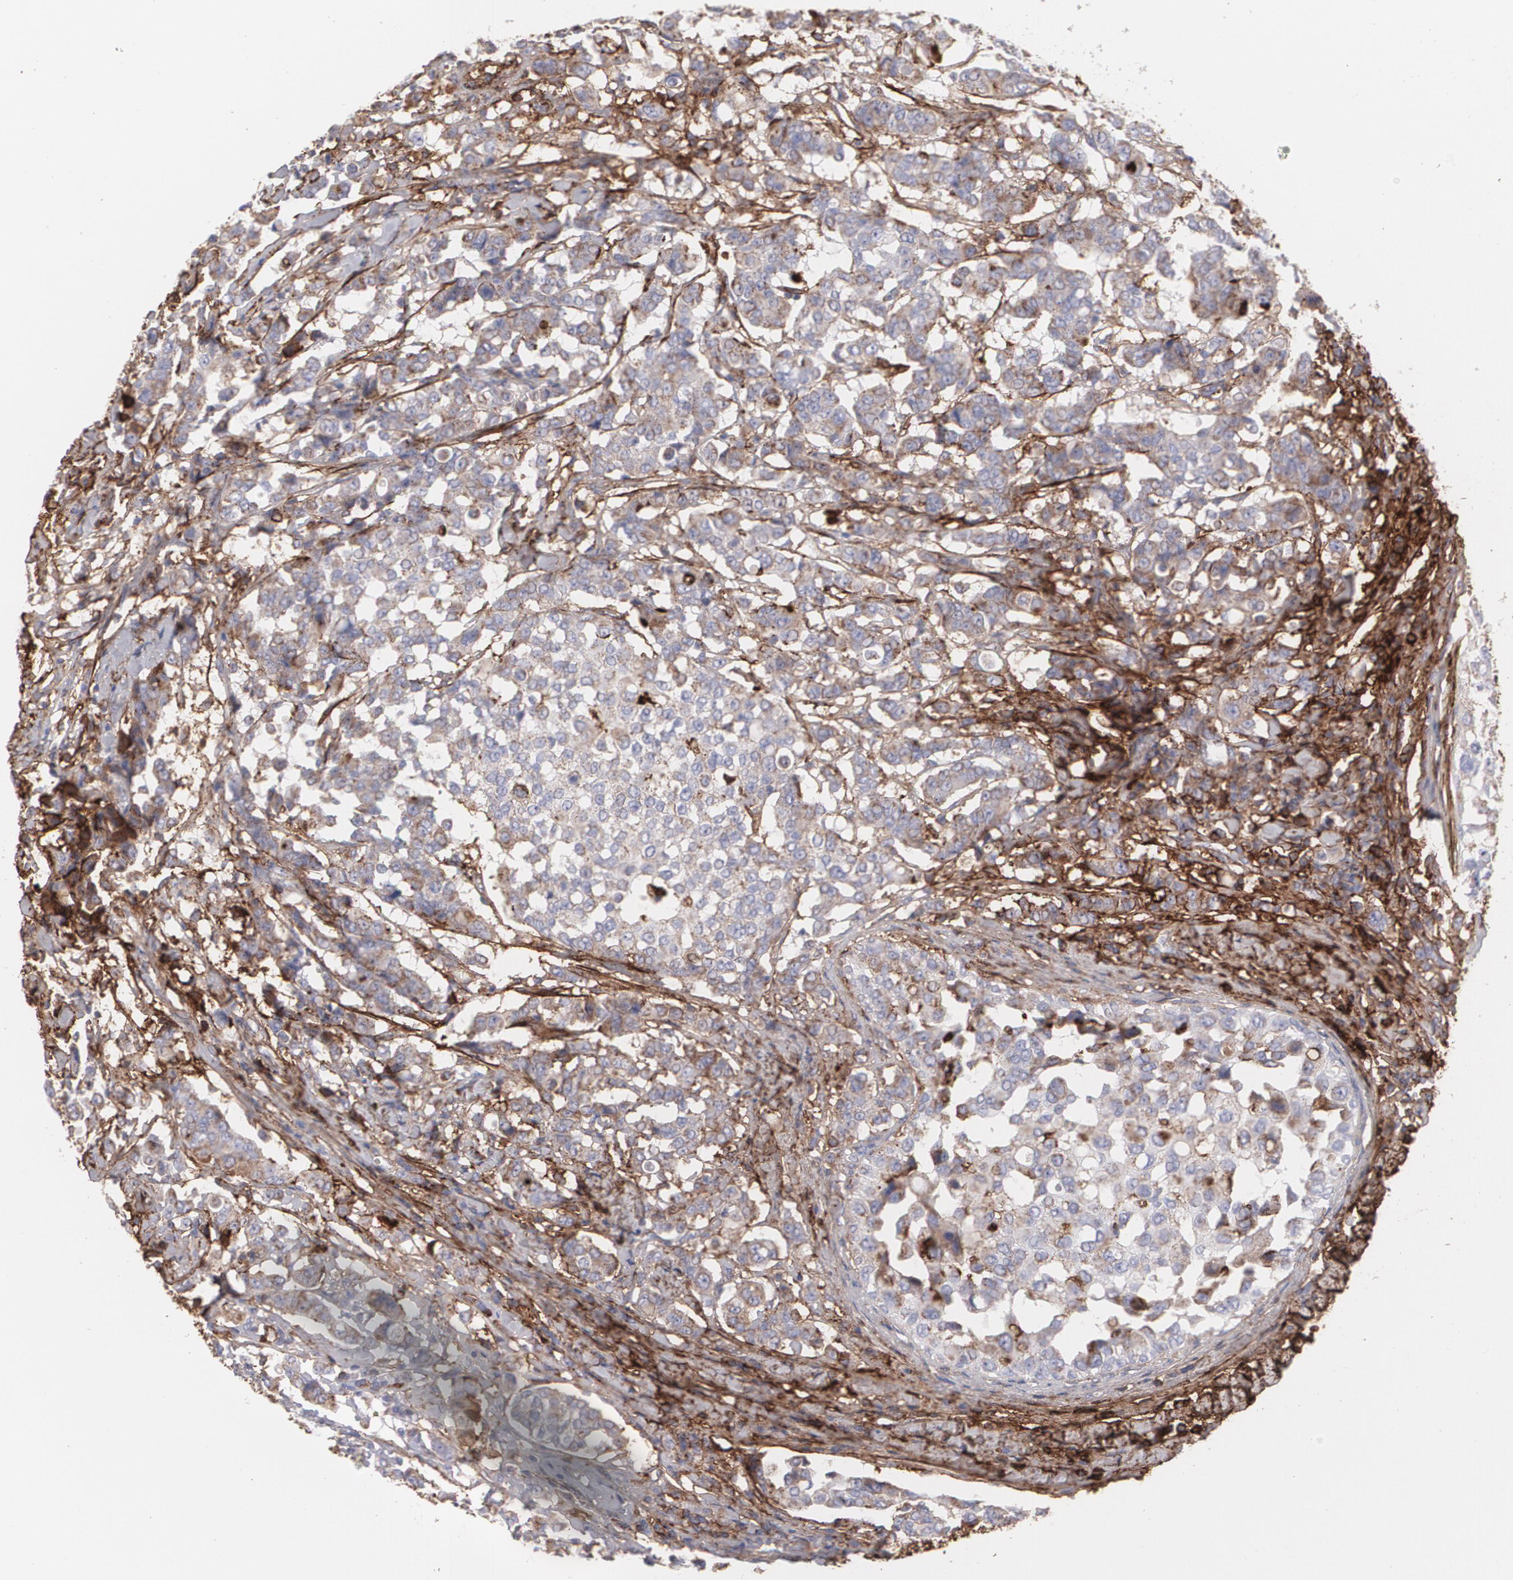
{"staining": {"intensity": "moderate", "quantity": ">75%", "location": "cytoplasmic/membranous"}, "tissue": "breast cancer", "cell_type": "Tumor cells", "image_type": "cancer", "snomed": [{"axis": "morphology", "description": "Duct carcinoma"}, {"axis": "topography", "description": "Breast"}], "caption": "Immunohistochemical staining of breast invasive ductal carcinoma exhibits medium levels of moderate cytoplasmic/membranous protein positivity in approximately >75% of tumor cells.", "gene": "FBLN1", "patient": {"sex": "female", "age": 27}}